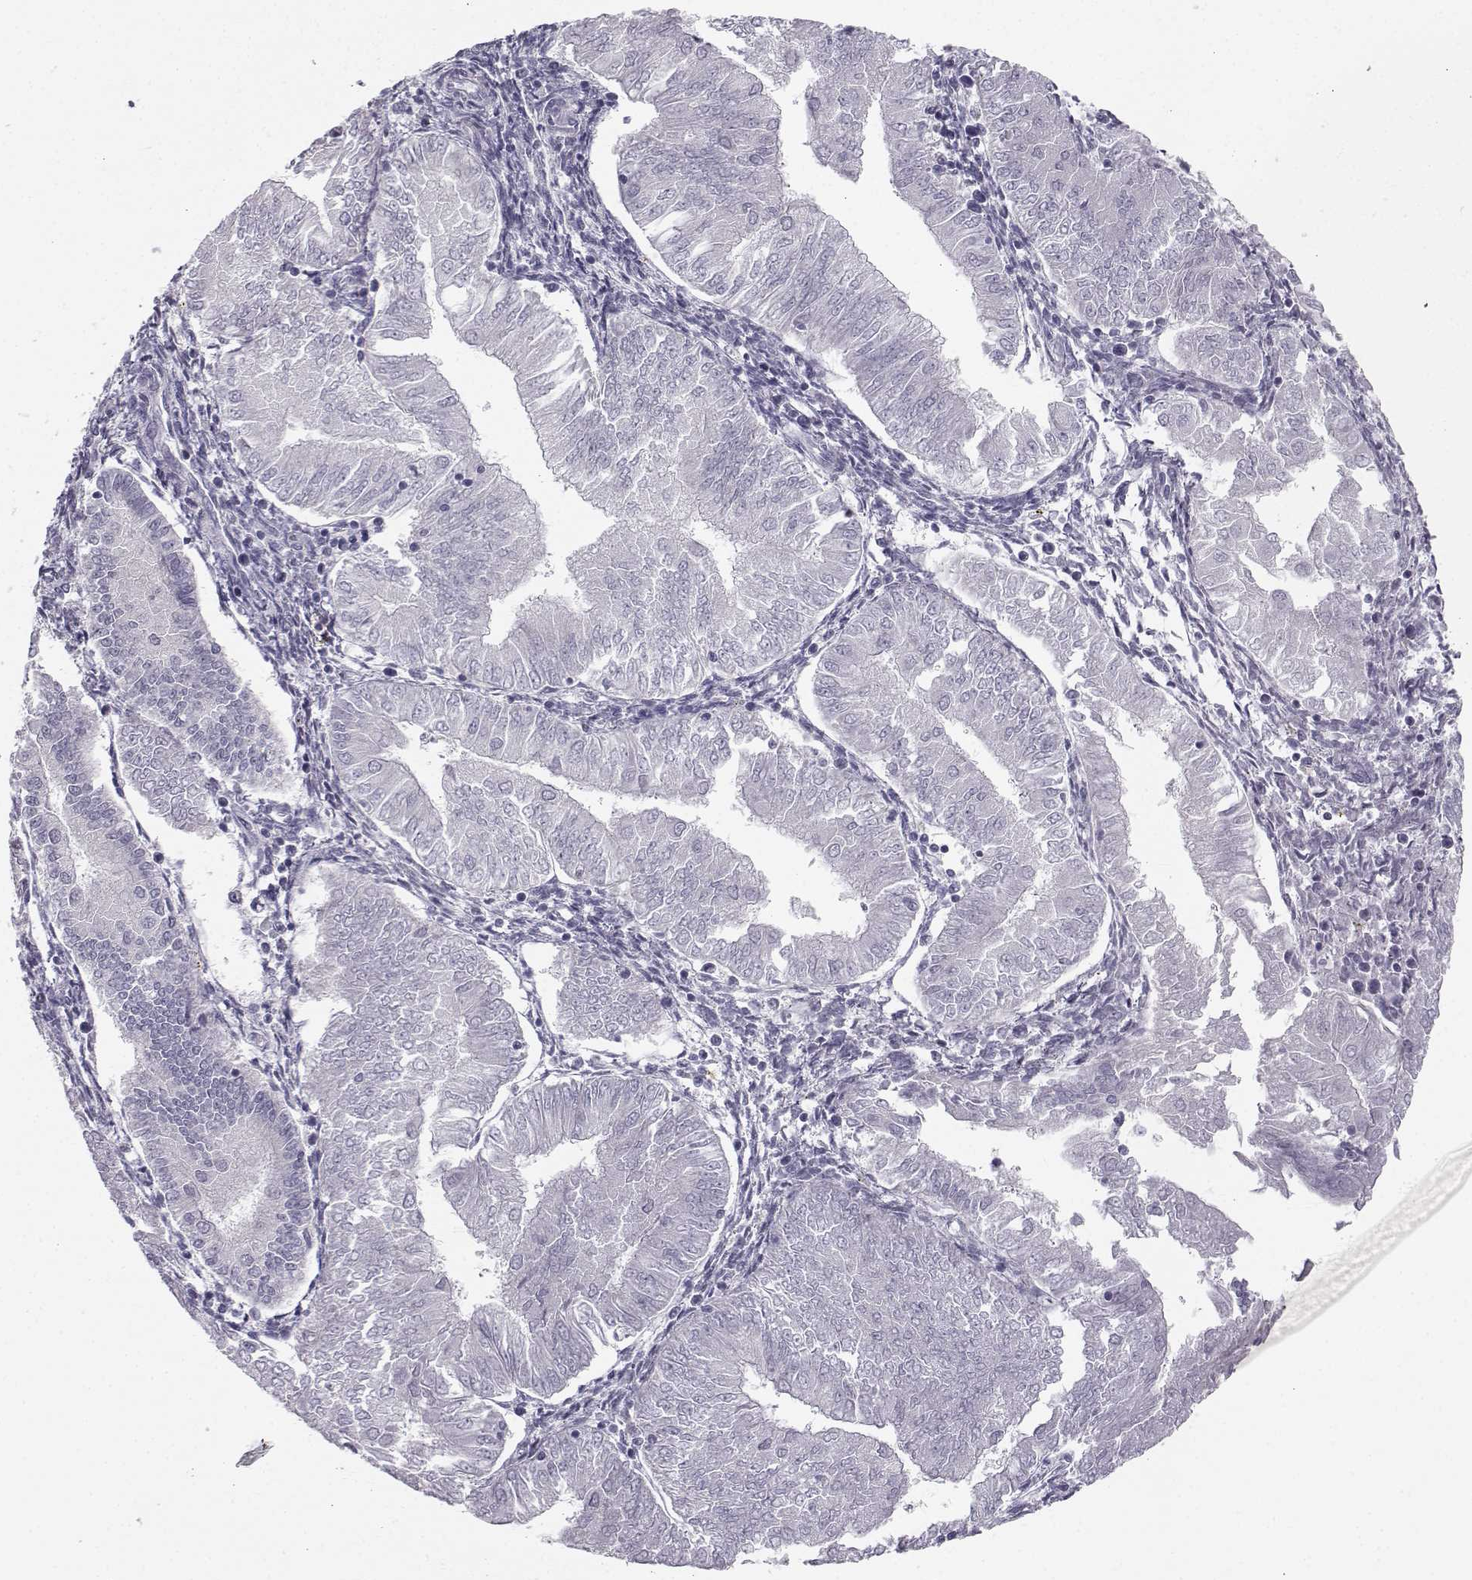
{"staining": {"intensity": "negative", "quantity": "none", "location": "none"}, "tissue": "endometrial cancer", "cell_type": "Tumor cells", "image_type": "cancer", "snomed": [{"axis": "morphology", "description": "Adenocarcinoma, NOS"}, {"axis": "topography", "description": "Endometrium"}], "caption": "Tumor cells are negative for brown protein staining in endometrial adenocarcinoma.", "gene": "ZNF185", "patient": {"sex": "female", "age": 53}}